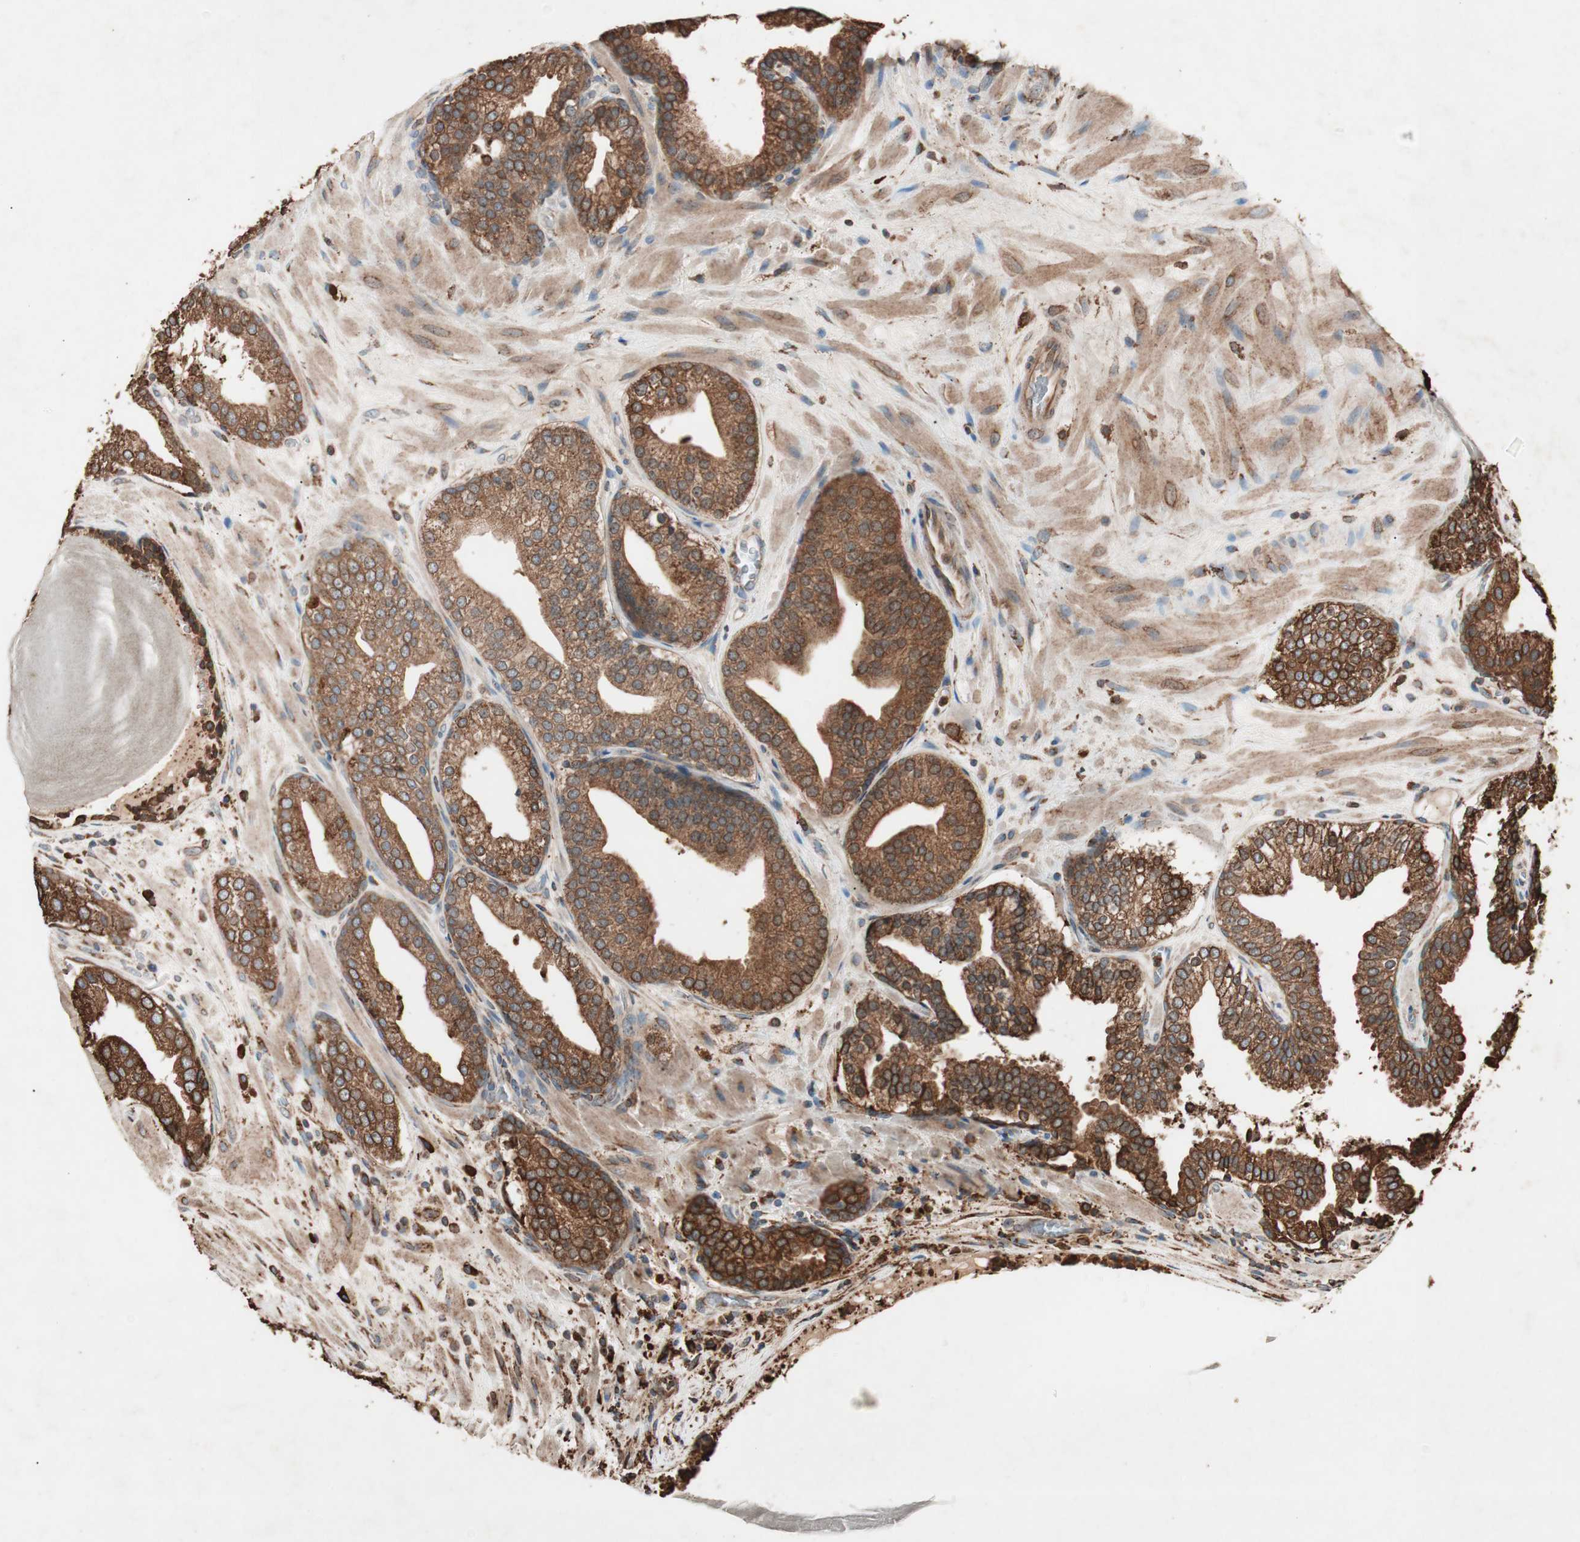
{"staining": {"intensity": "strong", "quantity": ">75%", "location": "cytoplasmic/membranous"}, "tissue": "prostate cancer", "cell_type": "Tumor cells", "image_type": "cancer", "snomed": [{"axis": "morphology", "description": "Adenocarcinoma, High grade"}, {"axis": "topography", "description": "Prostate"}], "caption": "Immunohistochemistry micrograph of human prostate high-grade adenocarcinoma stained for a protein (brown), which exhibits high levels of strong cytoplasmic/membranous staining in about >75% of tumor cells.", "gene": "VEGFA", "patient": {"sex": "male", "age": 68}}